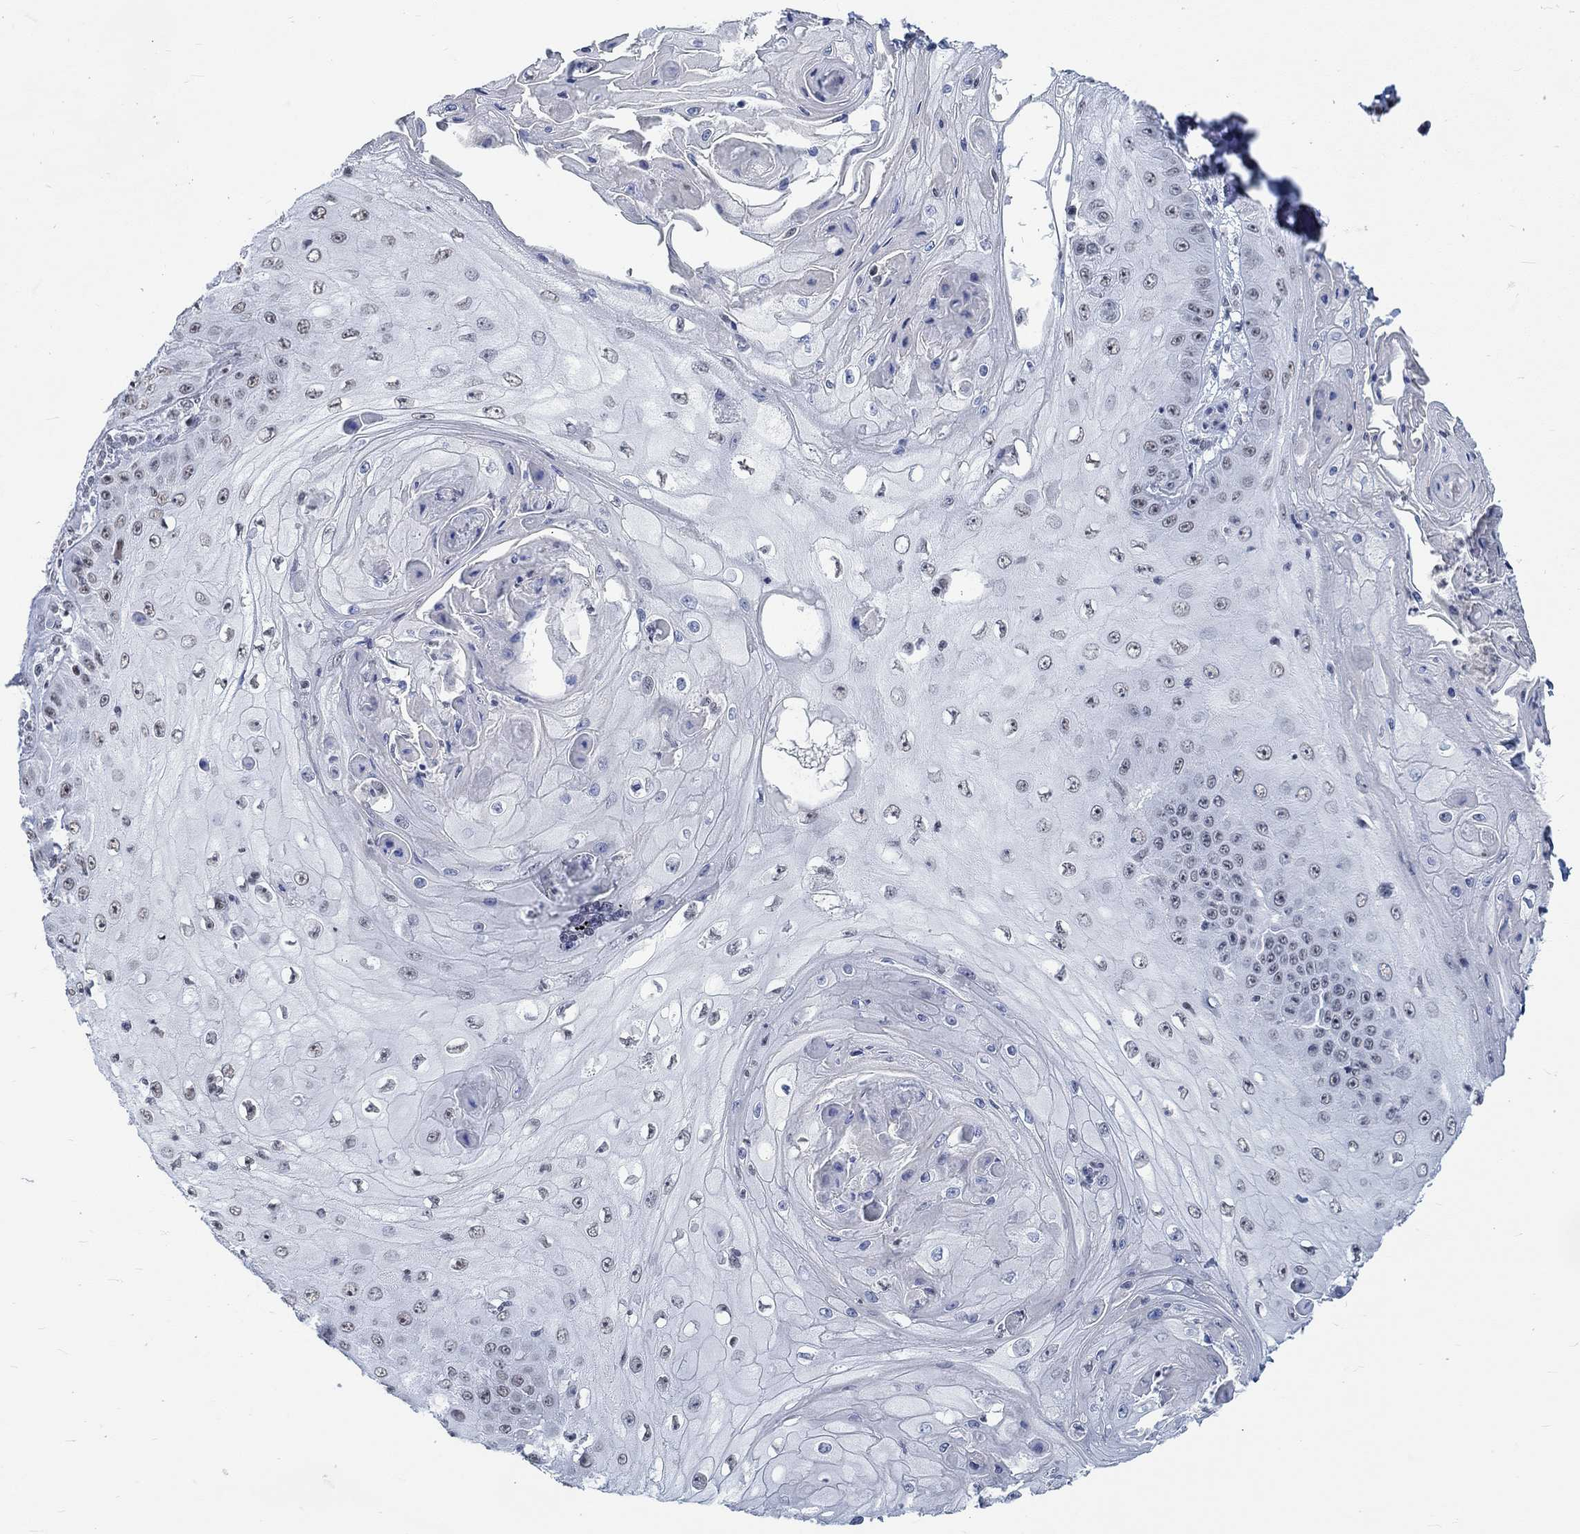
{"staining": {"intensity": "negative", "quantity": "none", "location": "none"}, "tissue": "skin cancer", "cell_type": "Tumor cells", "image_type": "cancer", "snomed": [{"axis": "morphology", "description": "Squamous cell carcinoma, NOS"}, {"axis": "topography", "description": "Skin"}], "caption": "The photomicrograph shows no staining of tumor cells in skin cancer (squamous cell carcinoma).", "gene": "KCNH8", "patient": {"sex": "male", "age": 70}}